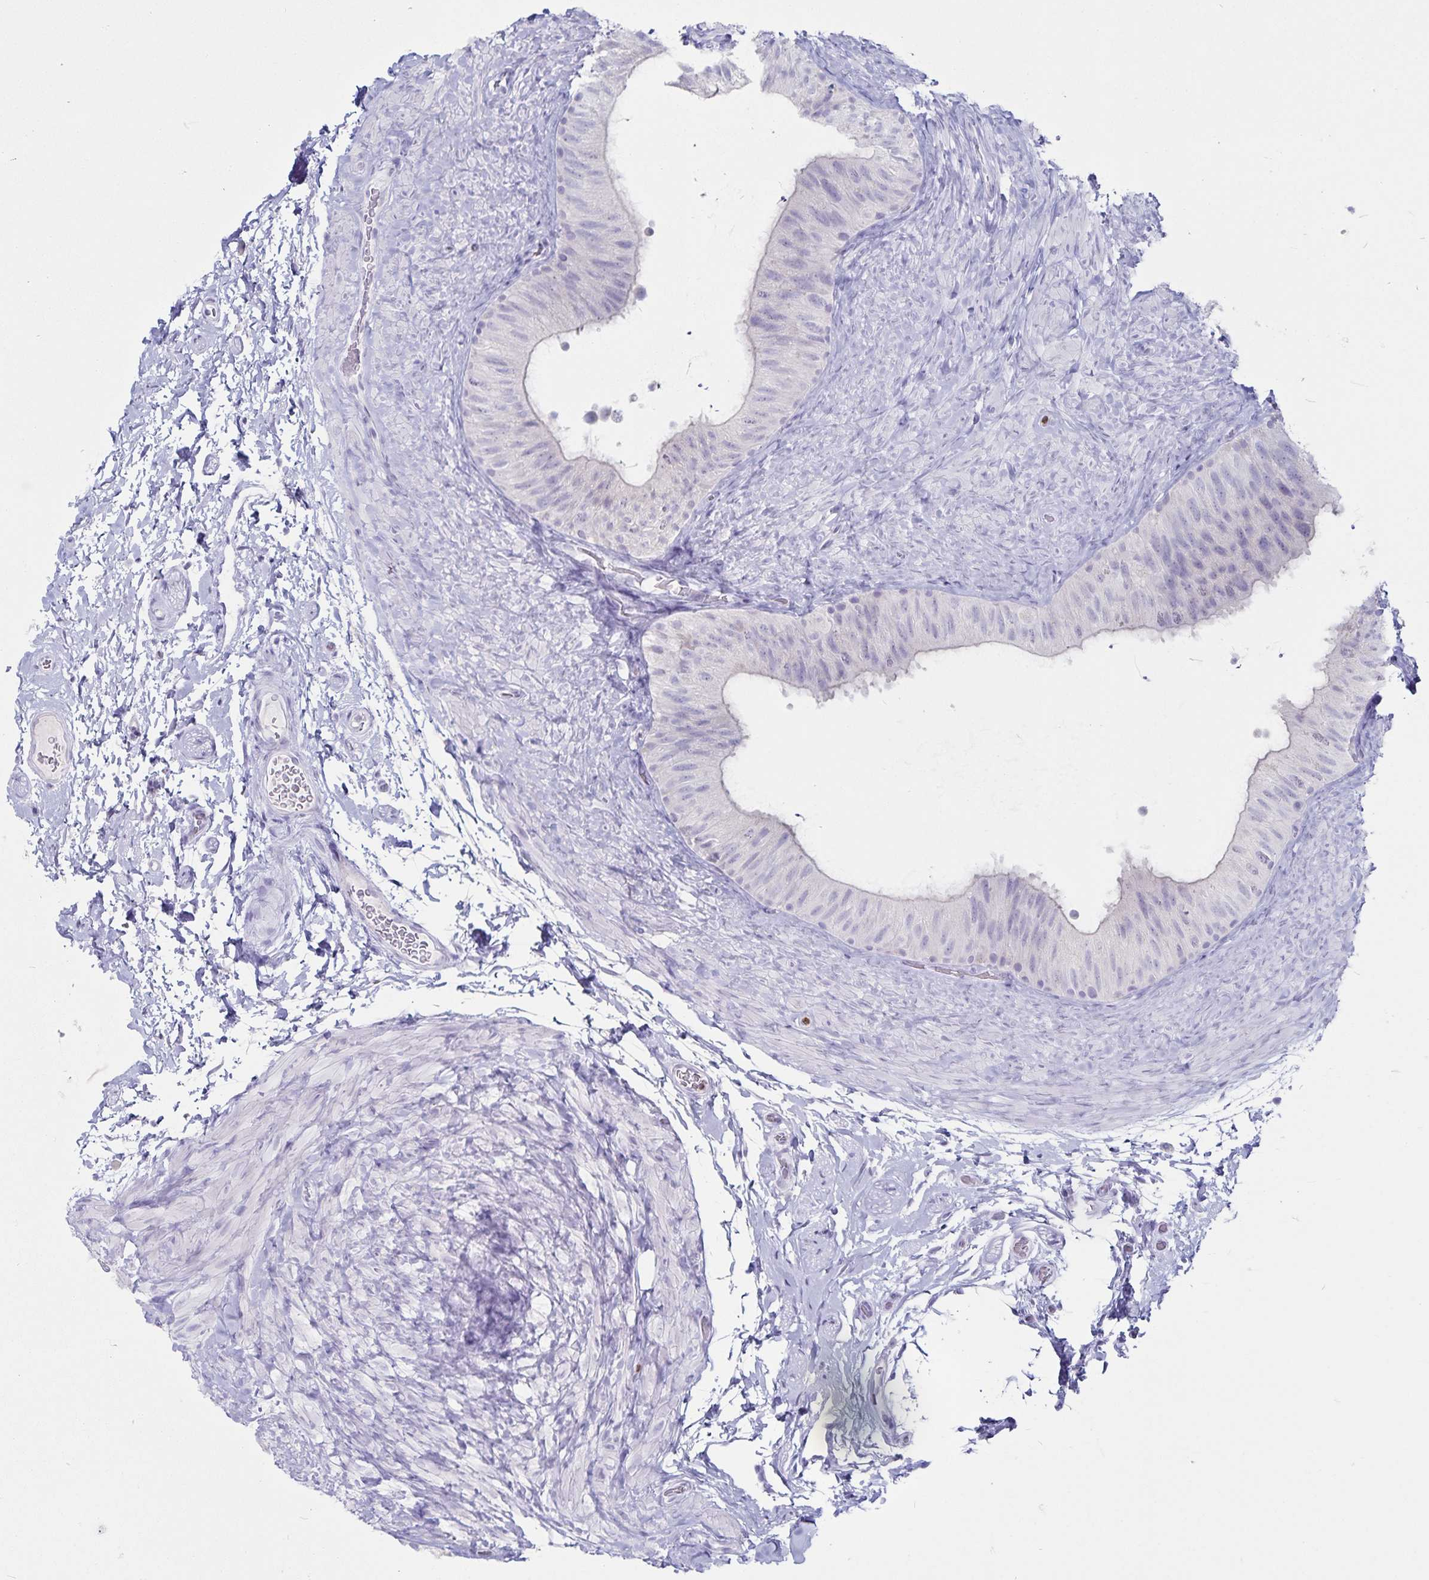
{"staining": {"intensity": "negative", "quantity": "none", "location": "none"}, "tissue": "epididymis", "cell_type": "Glandular cells", "image_type": "normal", "snomed": [{"axis": "morphology", "description": "Normal tissue, NOS"}, {"axis": "topography", "description": "Epididymis, spermatic cord, NOS"}, {"axis": "topography", "description": "Epididymis"}], "caption": "This is an IHC image of normal human epididymis. There is no staining in glandular cells.", "gene": "GNLY", "patient": {"sex": "male", "age": 31}}